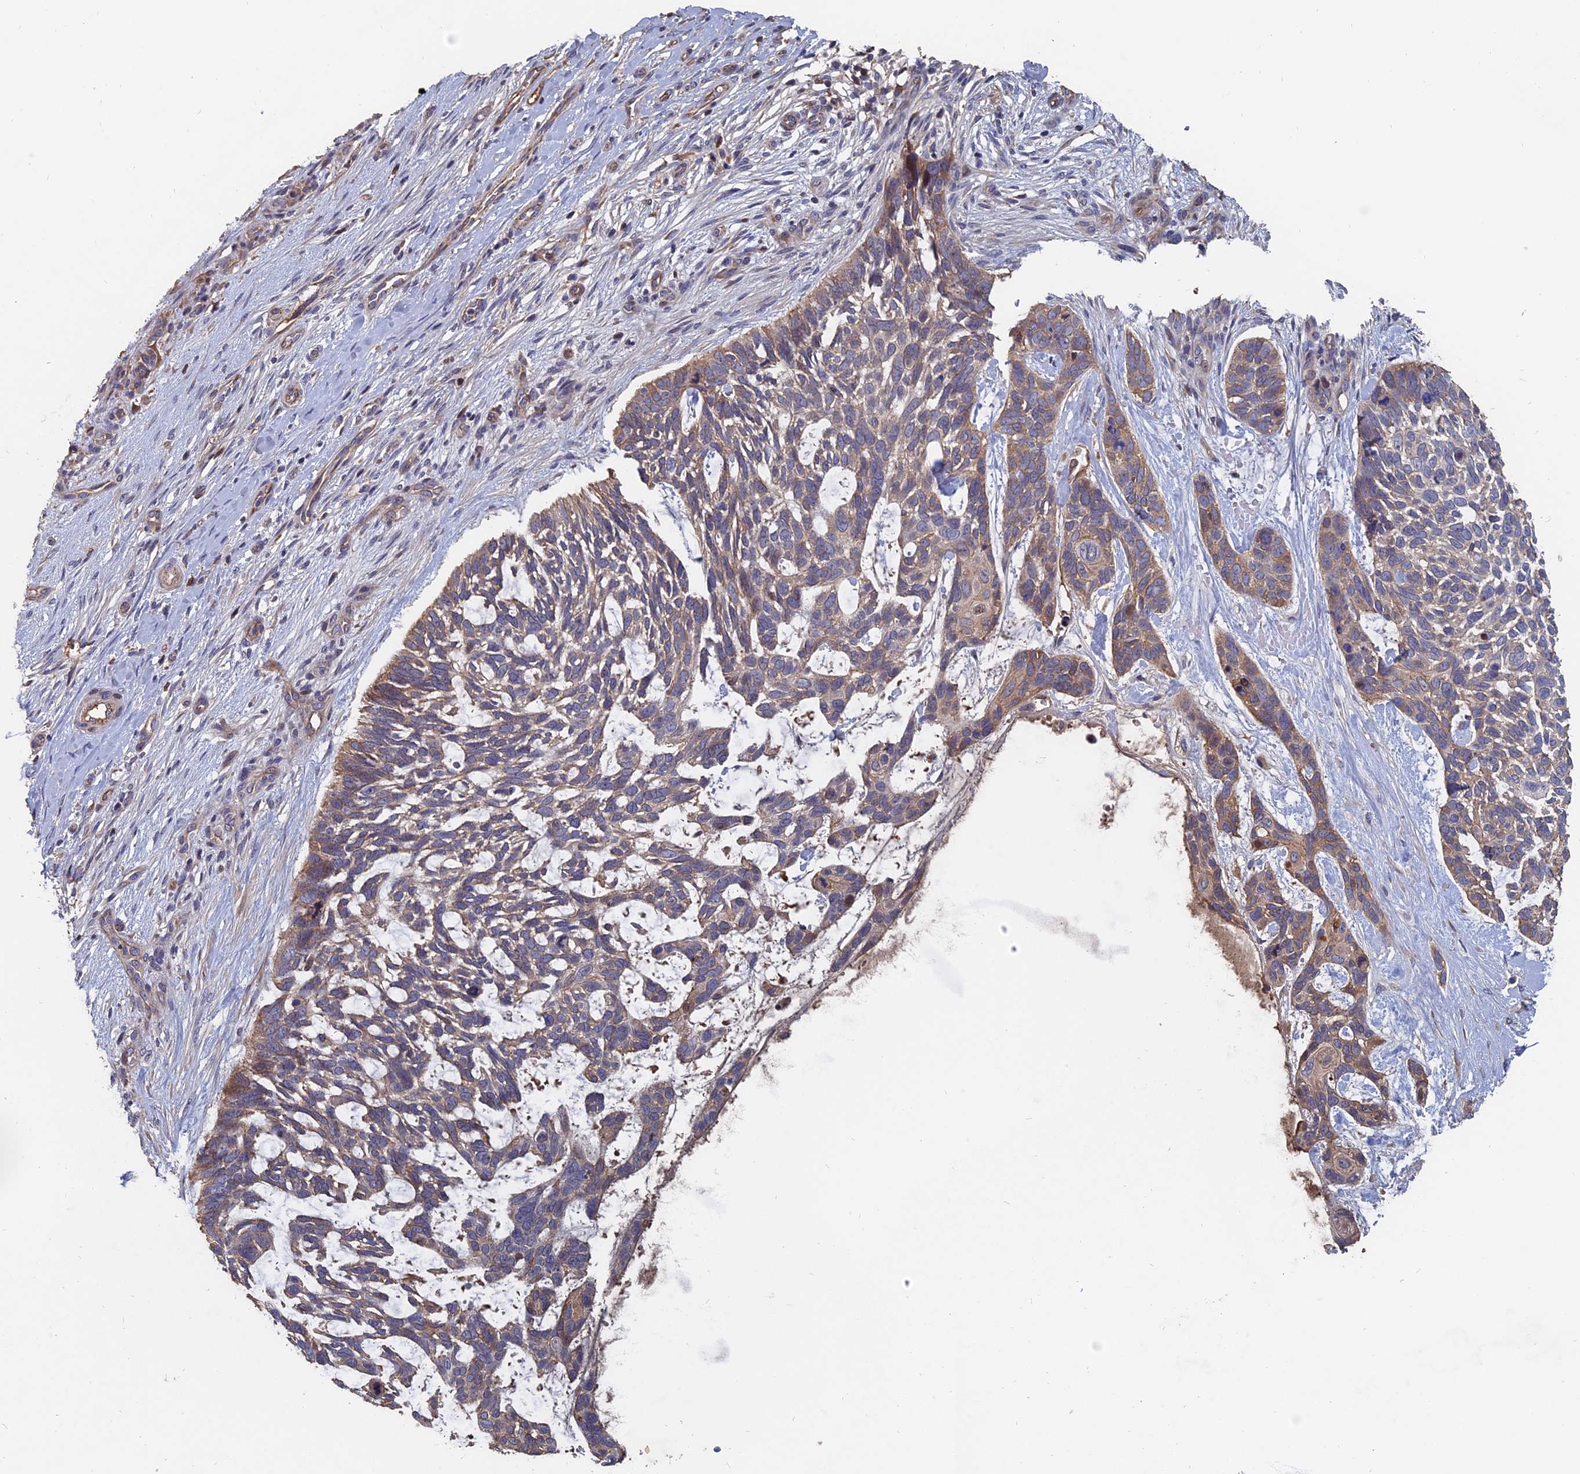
{"staining": {"intensity": "weak", "quantity": "25%-75%", "location": "cytoplasmic/membranous"}, "tissue": "skin cancer", "cell_type": "Tumor cells", "image_type": "cancer", "snomed": [{"axis": "morphology", "description": "Basal cell carcinoma"}, {"axis": "topography", "description": "Skin"}], "caption": "Protein staining of skin cancer tissue demonstrates weak cytoplasmic/membranous staining in approximately 25%-75% of tumor cells.", "gene": "SLC33A1", "patient": {"sex": "male", "age": 88}}